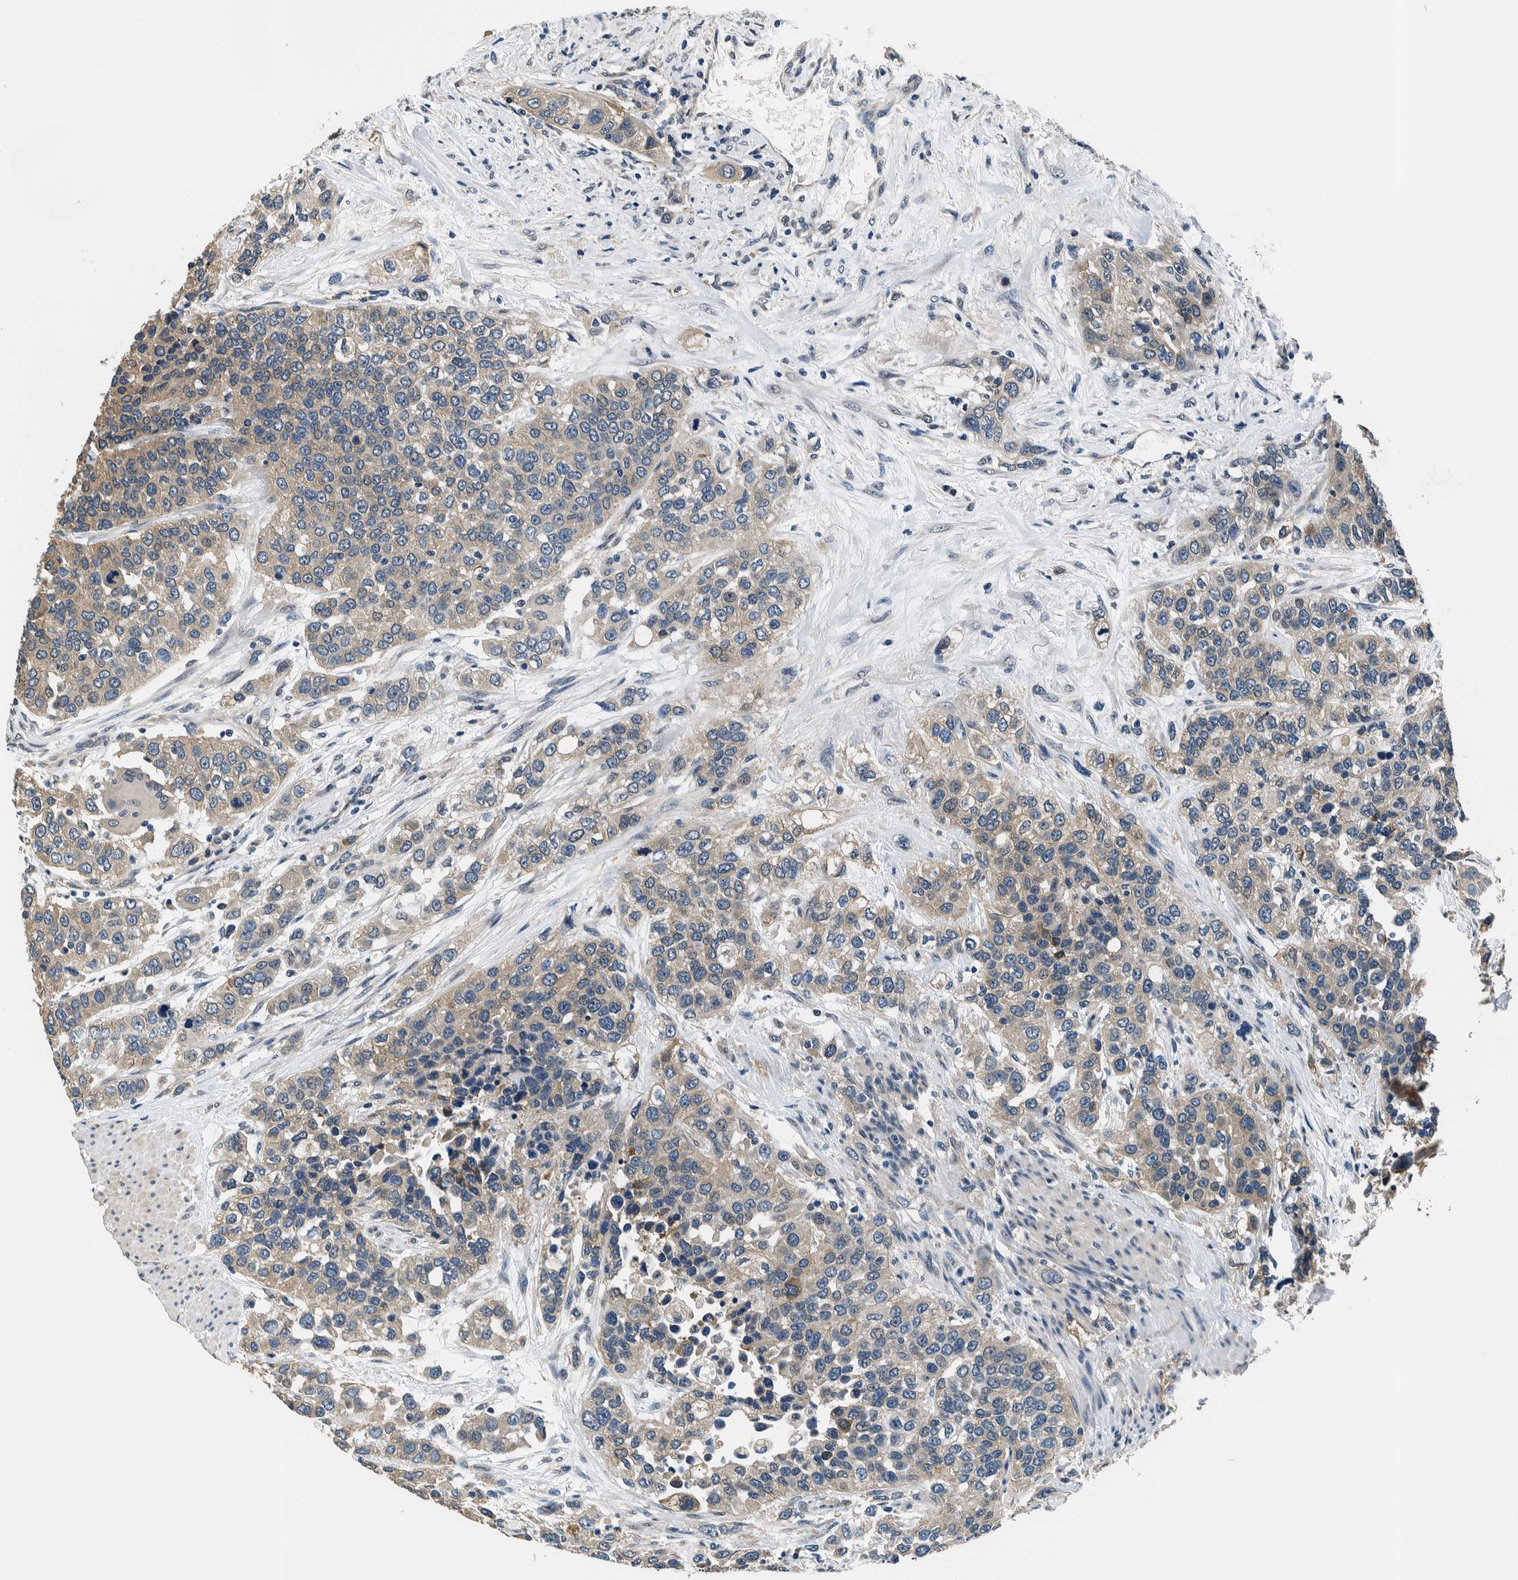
{"staining": {"intensity": "weak", "quantity": ">75%", "location": "cytoplasmic/membranous"}, "tissue": "urothelial cancer", "cell_type": "Tumor cells", "image_type": "cancer", "snomed": [{"axis": "morphology", "description": "Urothelial carcinoma, High grade"}, {"axis": "topography", "description": "Urinary bladder"}], "caption": "IHC histopathology image of urothelial cancer stained for a protein (brown), which demonstrates low levels of weak cytoplasmic/membranous staining in approximately >75% of tumor cells.", "gene": "NIBAN2", "patient": {"sex": "female", "age": 80}}